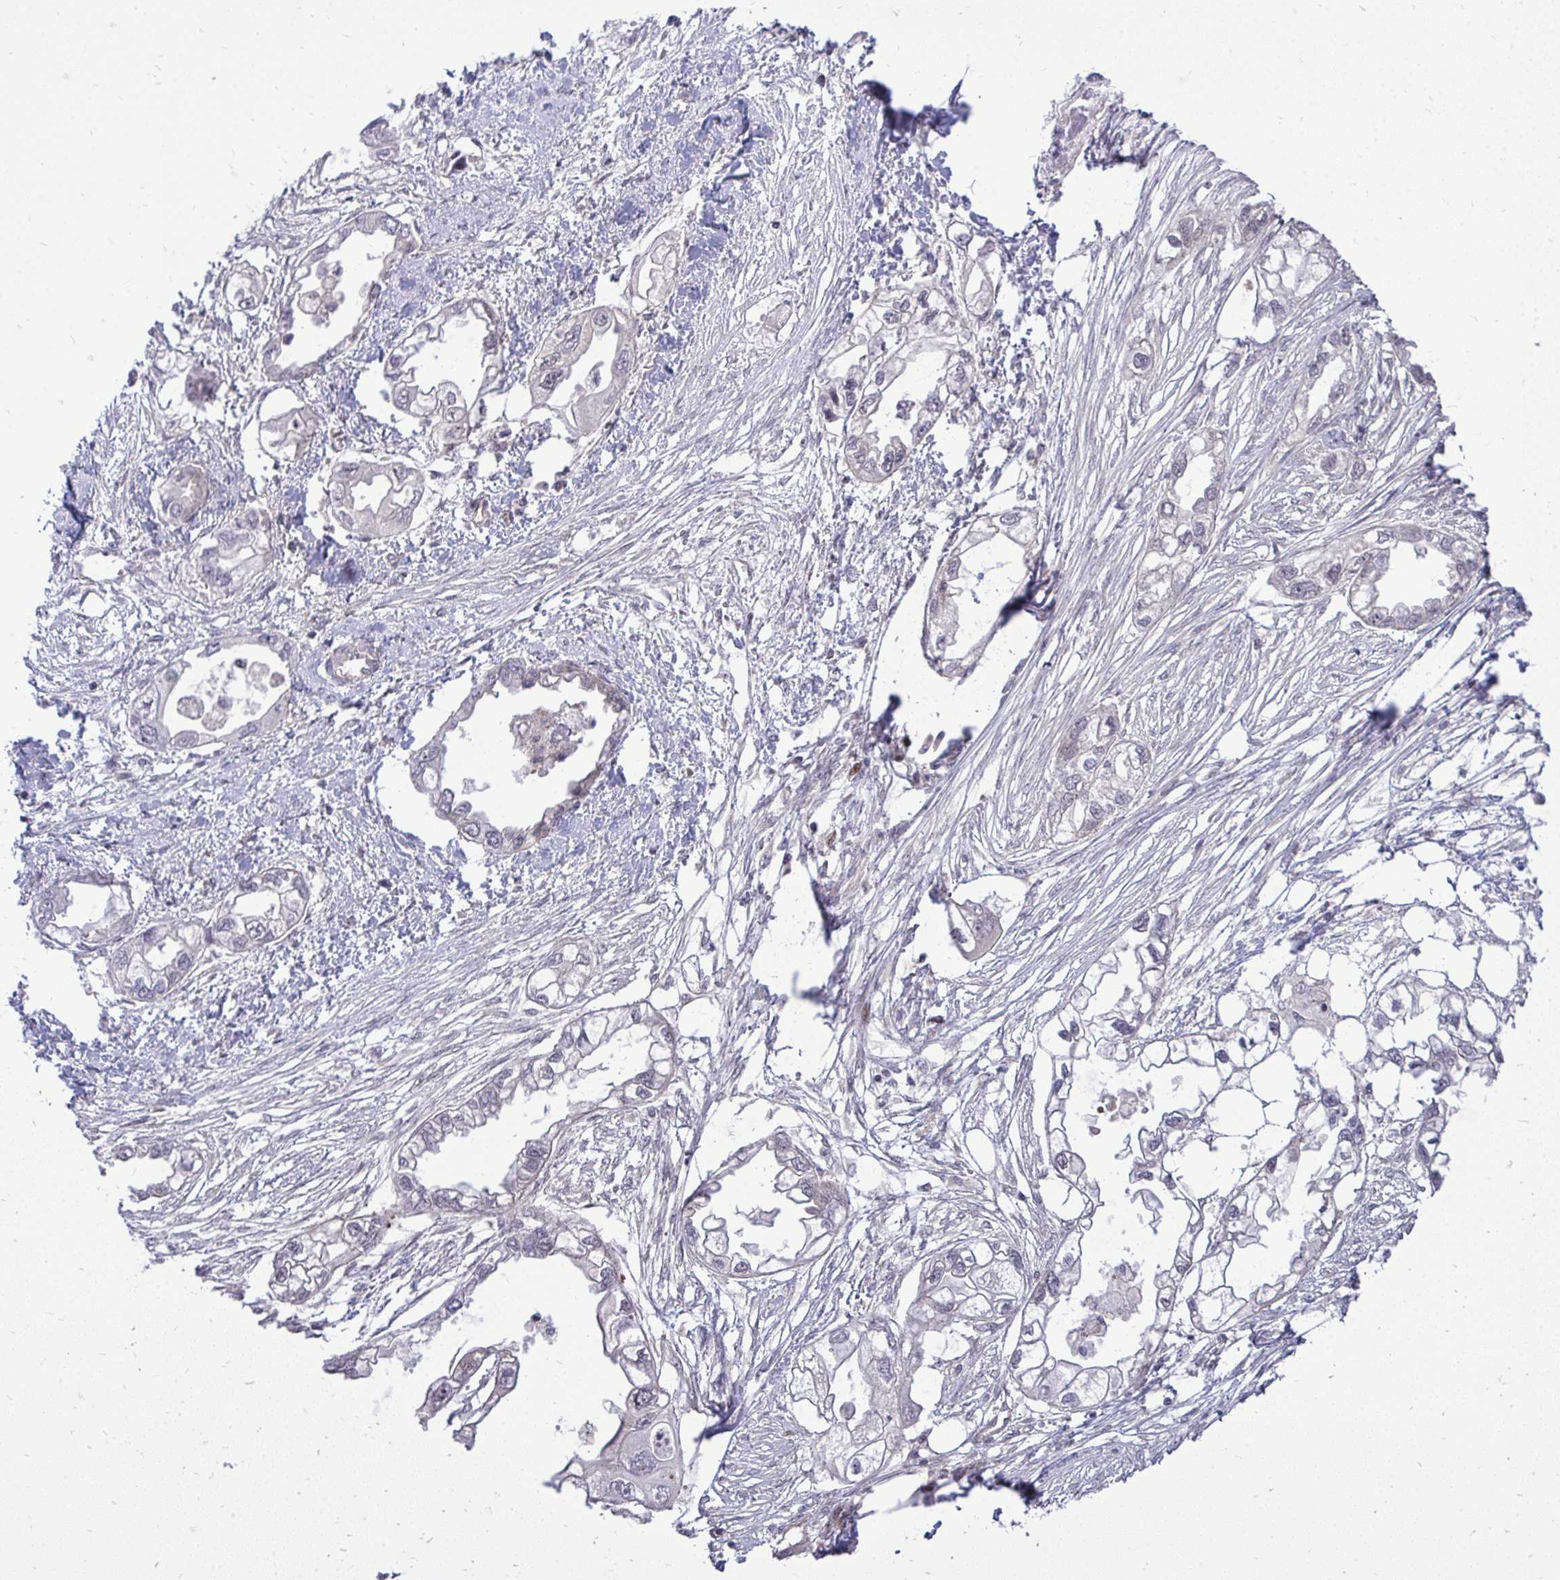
{"staining": {"intensity": "negative", "quantity": "none", "location": "none"}, "tissue": "endometrial cancer", "cell_type": "Tumor cells", "image_type": "cancer", "snomed": [{"axis": "morphology", "description": "Adenocarcinoma, NOS"}, {"axis": "morphology", "description": "Adenocarcinoma, metastatic, NOS"}, {"axis": "topography", "description": "Adipose tissue"}, {"axis": "topography", "description": "Endometrium"}], "caption": "Protein analysis of endometrial metastatic adenocarcinoma reveals no significant expression in tumor cells.", "gene": "OR8D1", "patient": {"sex": "female", "age": 67}}